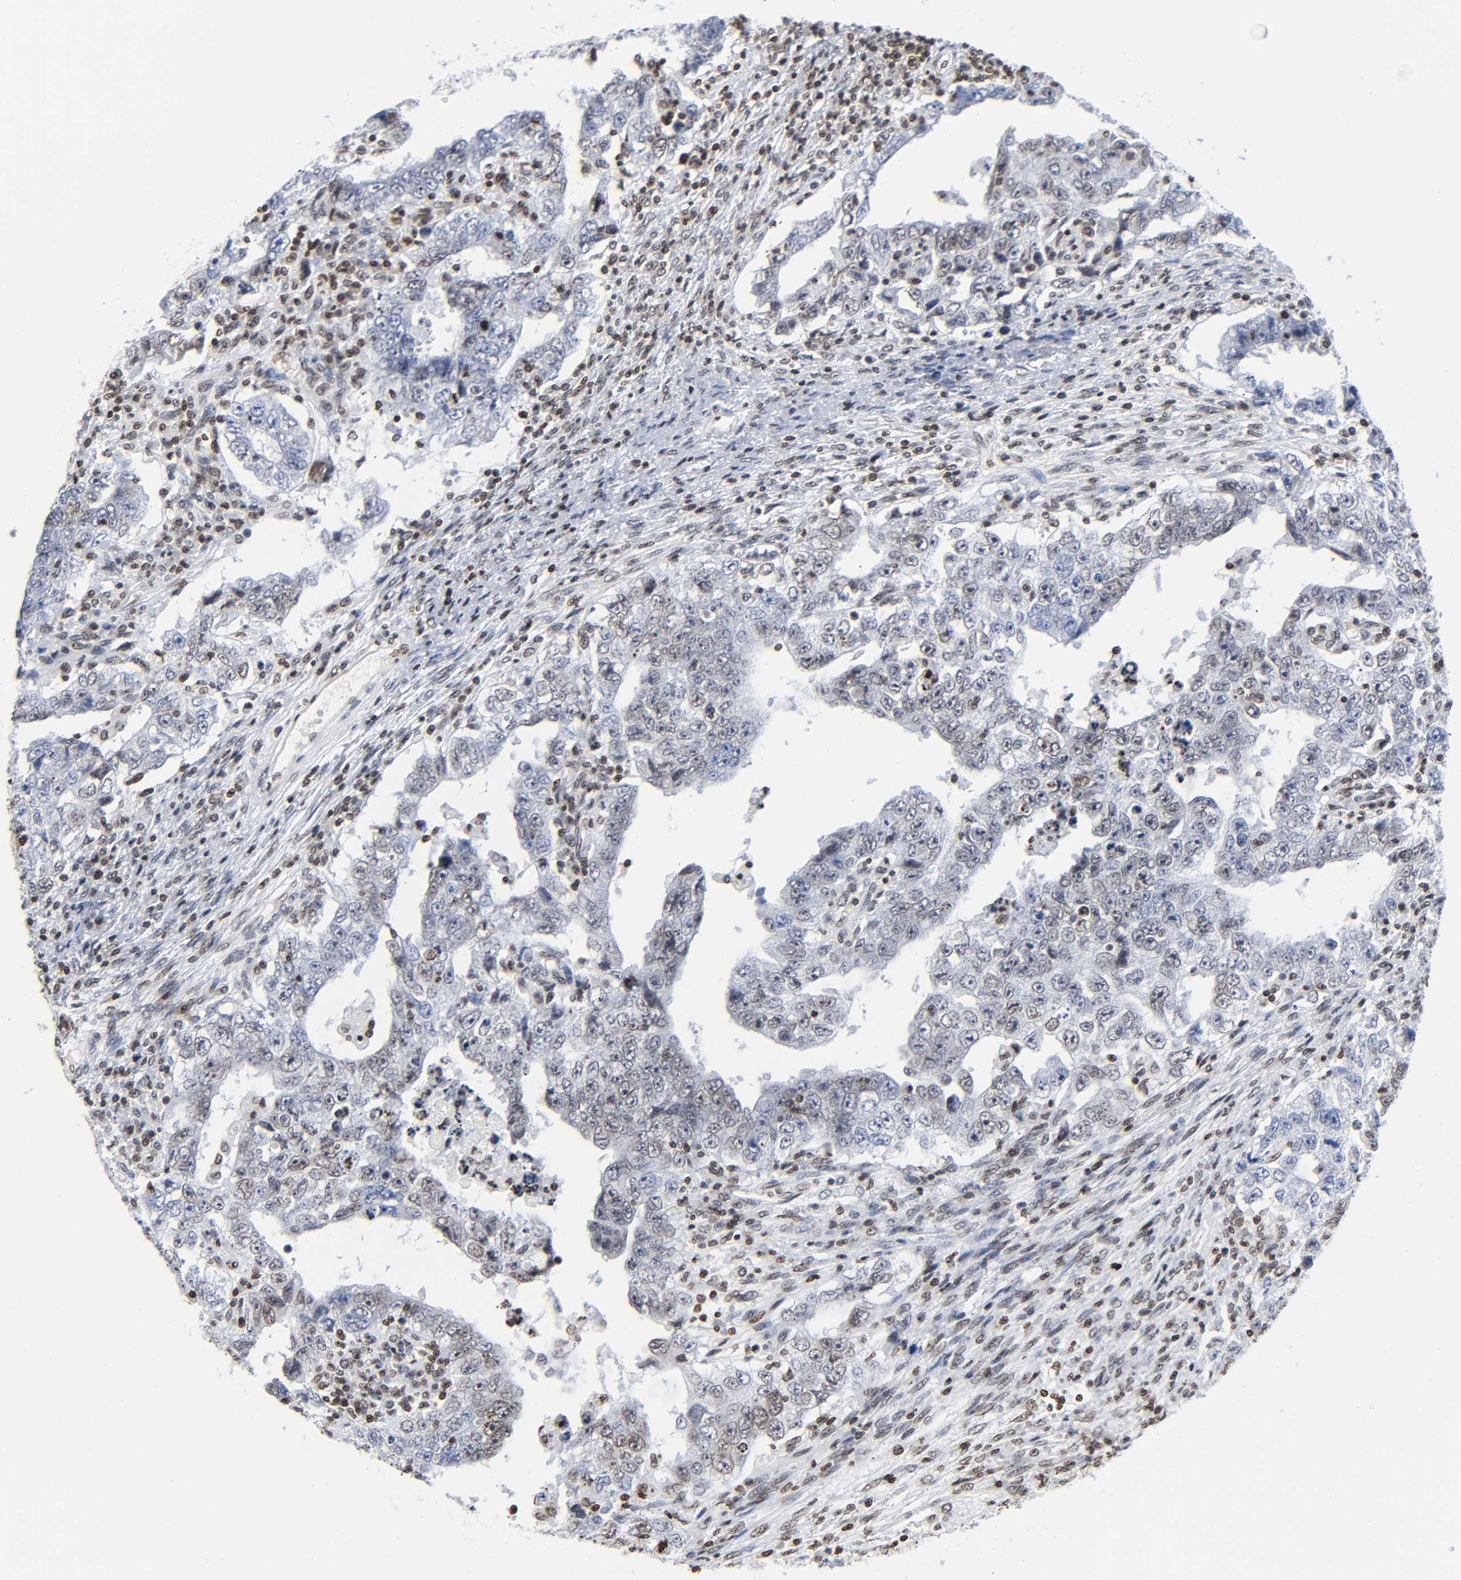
{"staining": {"intensity": "moderate", "quantity": "<25%", "location": "nuclear"}, "tissue": "testis cancer", "cell_type": "Tumor cells", "image_type": "cancer", "snomed": [{"axis": "morphology", "description": "Carcinoma, Embryonal, NOS"}, {"axis": "topography", "description": "Testis"}], "caption": "DAB immunohistochemical staining of testis cancer shows moderate nuclear protein positivity in approximately <25% of tumor cells.", "gene": "HOXA6", "patient": {"sex": "male", "age": 26}}